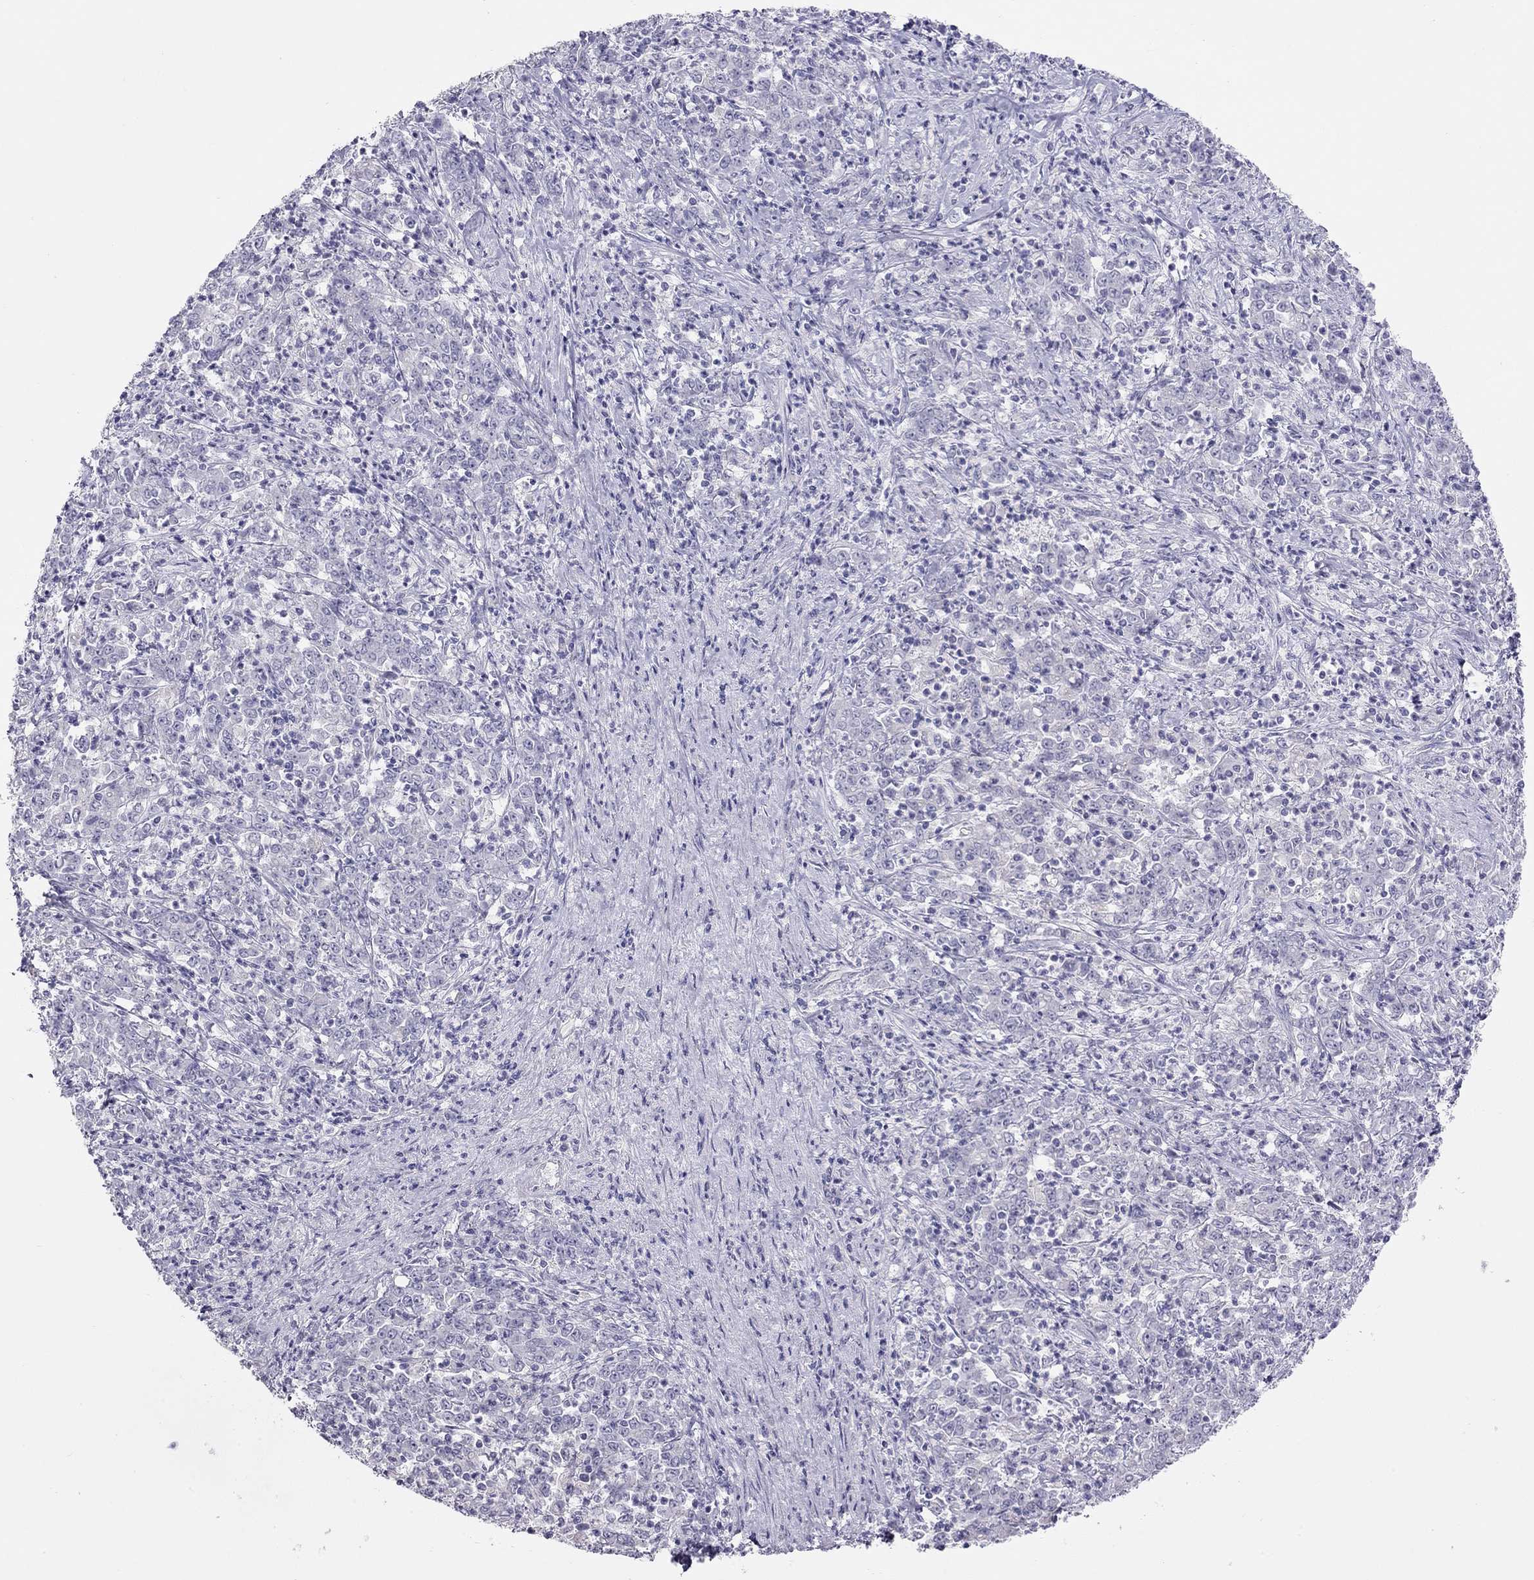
{"staining": {"intensity": "negative", "quantity": "none", "location": "none"}, "tissue": "stomach cancer", "cell_type": "Tumor cells", "image_type": "cancer", "snomed": [{"axis": "morphology", "description": "Adenocarcinoma, NOS"}, {"axis": "topography", "description": "Stomach, lower"}], "caption": "Human stomach adenocarcinoma stained for a protein using IHC reveals no expression in tumor cells.", "gene": "KCNV2", "patient": {"sex": "female", "age": 71}}